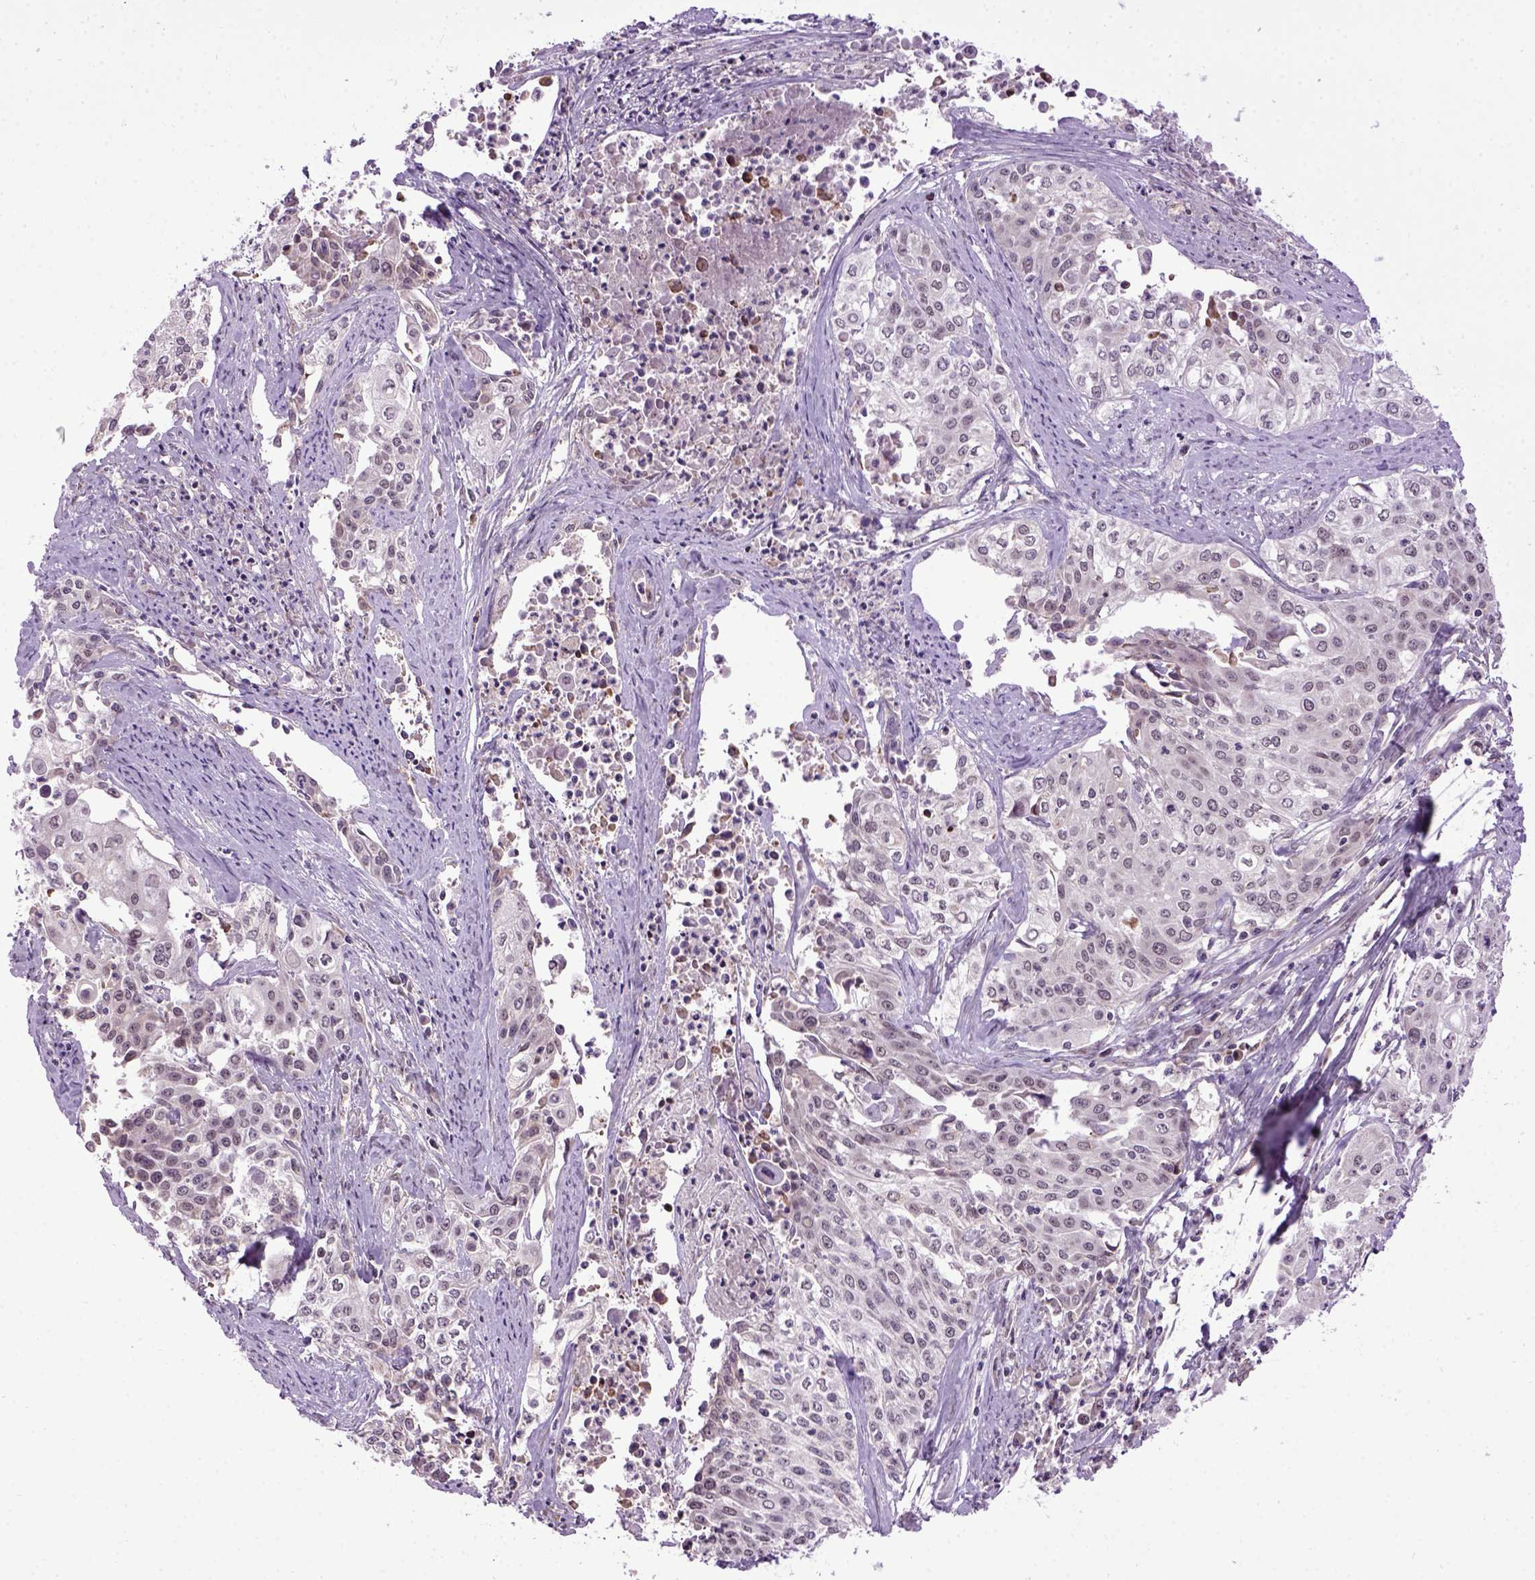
{"staining": {"intensity": "negative", "quantity": "none", "location": "none"}, "tissue": "cervical cancer", "cell_type": "Tumor cells", "image_type": "cancer", "snomed": [{"axis": "morphology", "description": "Squamous cell carcinoma, NOS"}, {"axis": "topography", "description": "Cervix"}], "caption": "Cervical cancer (squamous cell carcinoma) stained for a protein using immunohistochemistry shows no positivity tumor cells.", "gene": "RAB43", "patient": {"sex": "female", "age": 39}}